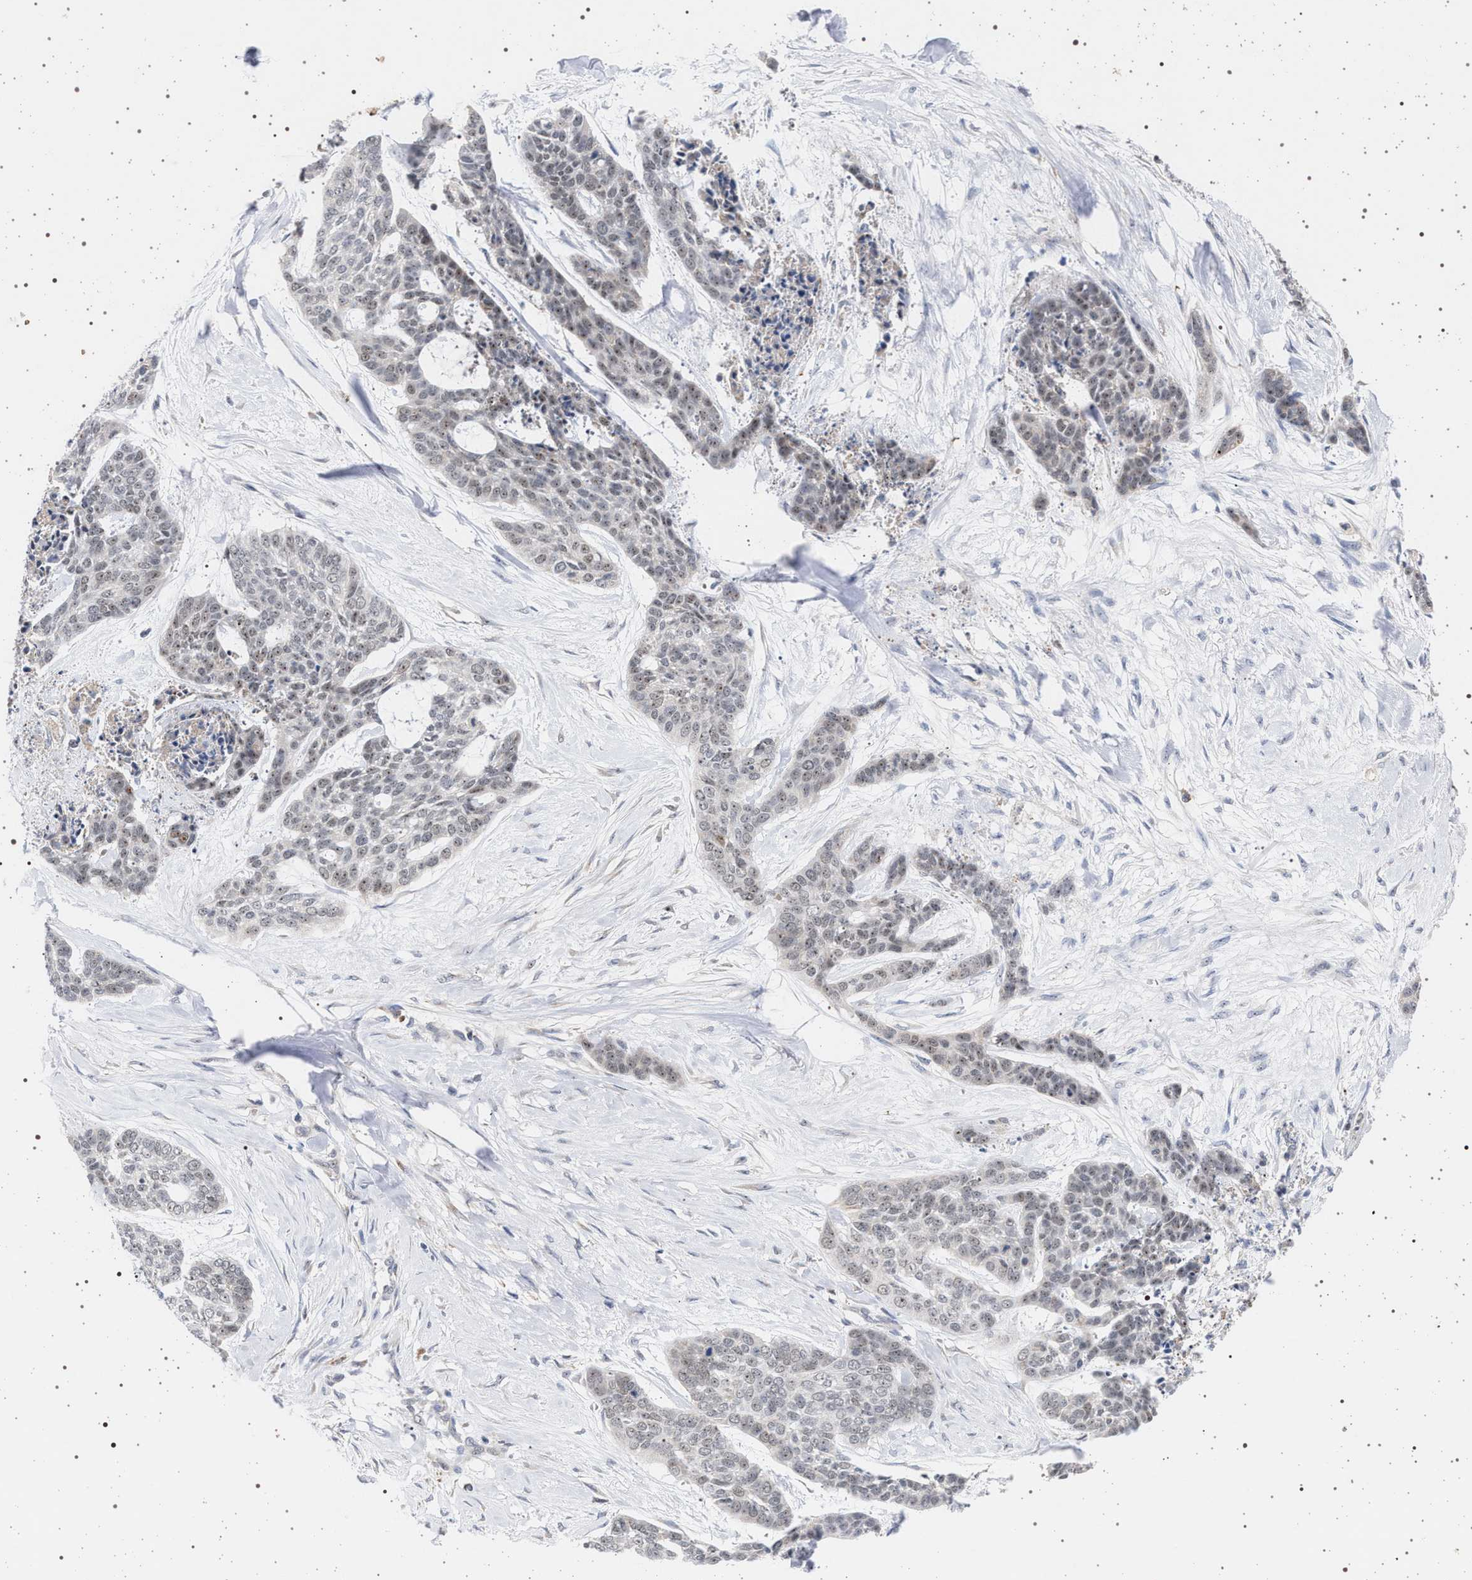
{"staining": {"intensity": "weak", "quantity": "25%-75%", "location": "nuclear"}, "tissue": "skin cancer", "cell_type": "Tumor cells", "image_type": "cancer", "snomed": [{"axis": "morphology", "description": "Basal cell carcinoma"}, {"axis": "topography", "description": "Skin"}], "caption": "There is low levels of weak nuclear expression in tumor cells of skin basal cell carcinoma, as demonstrated by immunohistochemical staining (brown color).", "gene": "ELAC2", "patient": {"sex": "female", "age": 64}}